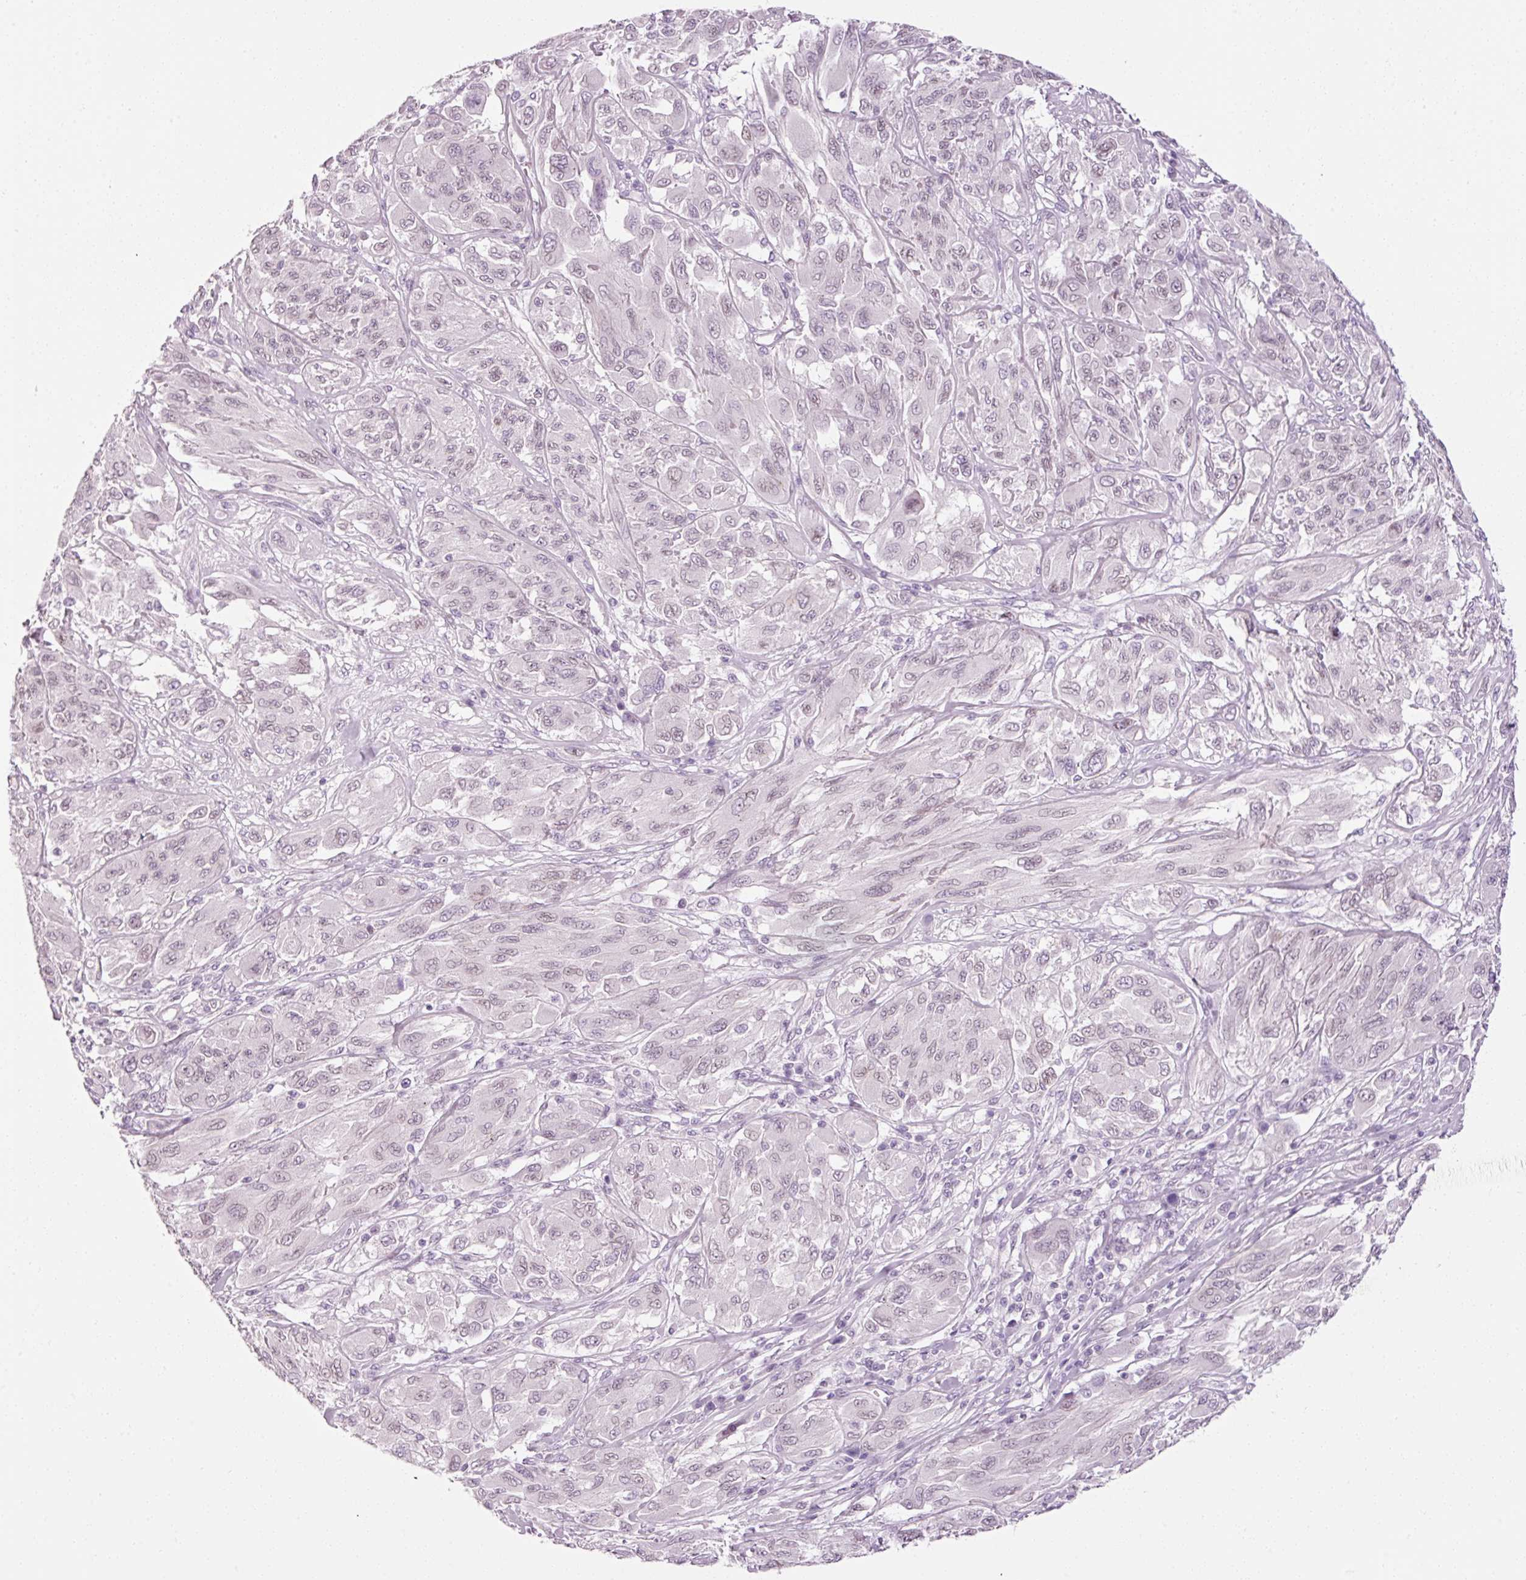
{"staining": {"intensity": "weak", "quantity": "<25%", "location": "nuclear"}, "tissue": "melanoma", "cell_type": "Tumor cells", "image_type": "cancer", "snomed": [{"axis": "morphology", "description": "Malignant melanoma, NOS"}, {"axis": "topography", "description": "Skin"}], "caption": "Immunohistochemistry histopathology image of neoplastic tissue: malignant melanoma stained with DAB (3,3'-diaminobenzidine) demonstrates no significant protein positivity in tumor cells. (Brightfield microscopy of DAB immunohistochemistry at high magnification).", "gene": "ANKRD20A1", "patient": {"sex": "female", "age": 91}}